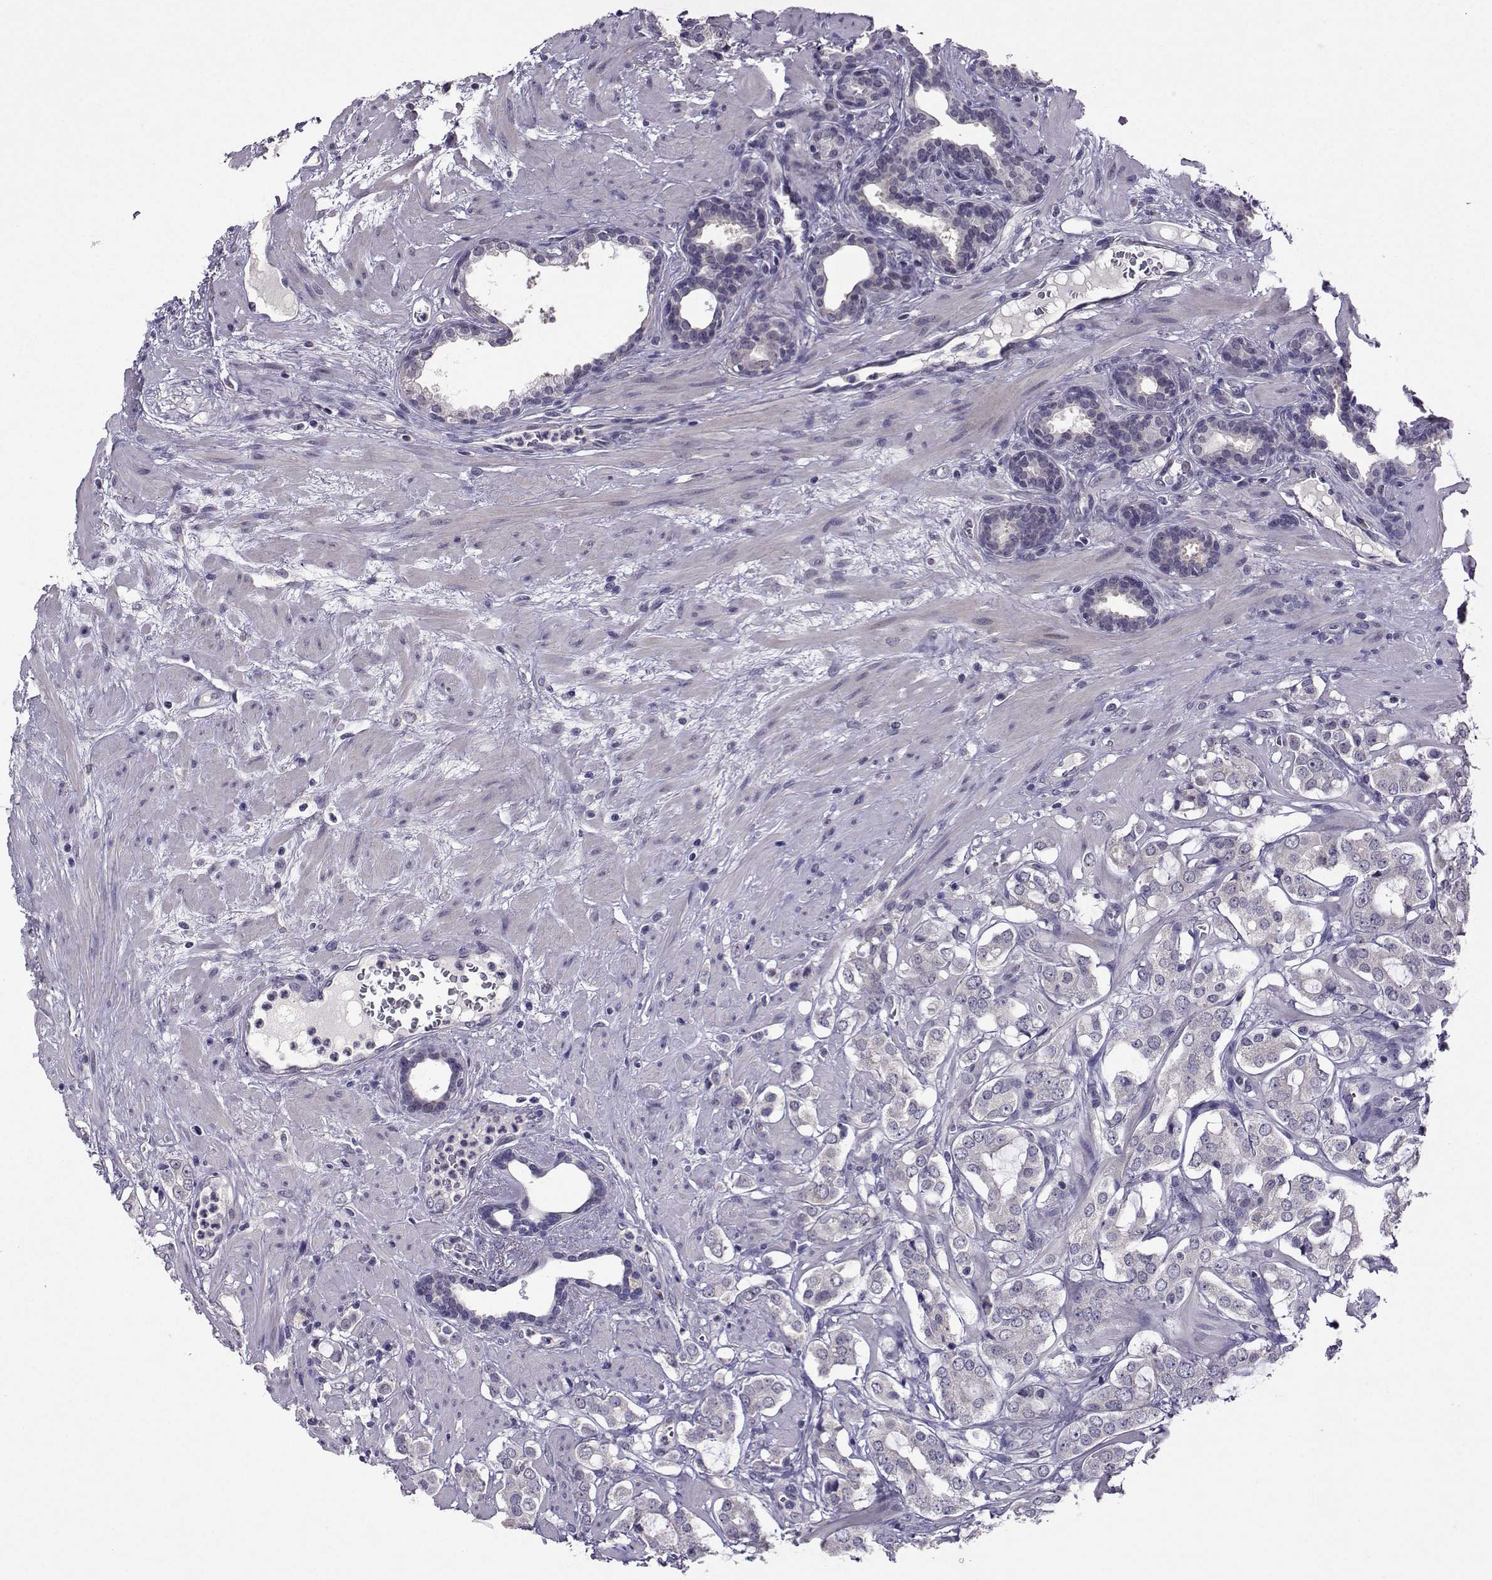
{"staining": {"intensity": "negative", "quantity": "none", "location": "none"}, "tissue": "prostate cancer", "cell_type": "Tumor cells", "image_type": "cancer", "snomed": [{"axis": "morphology", "description": "Adenocarcinoma, NOS"}, {"axis": "topography", "description": "Prostate"}], "caption": "This is an IHC image of prostate adenocarcinoma. There is no positivity in tumor cells.", "gene": "DDX20", "patient": {"sex": "male", "age": 66}}